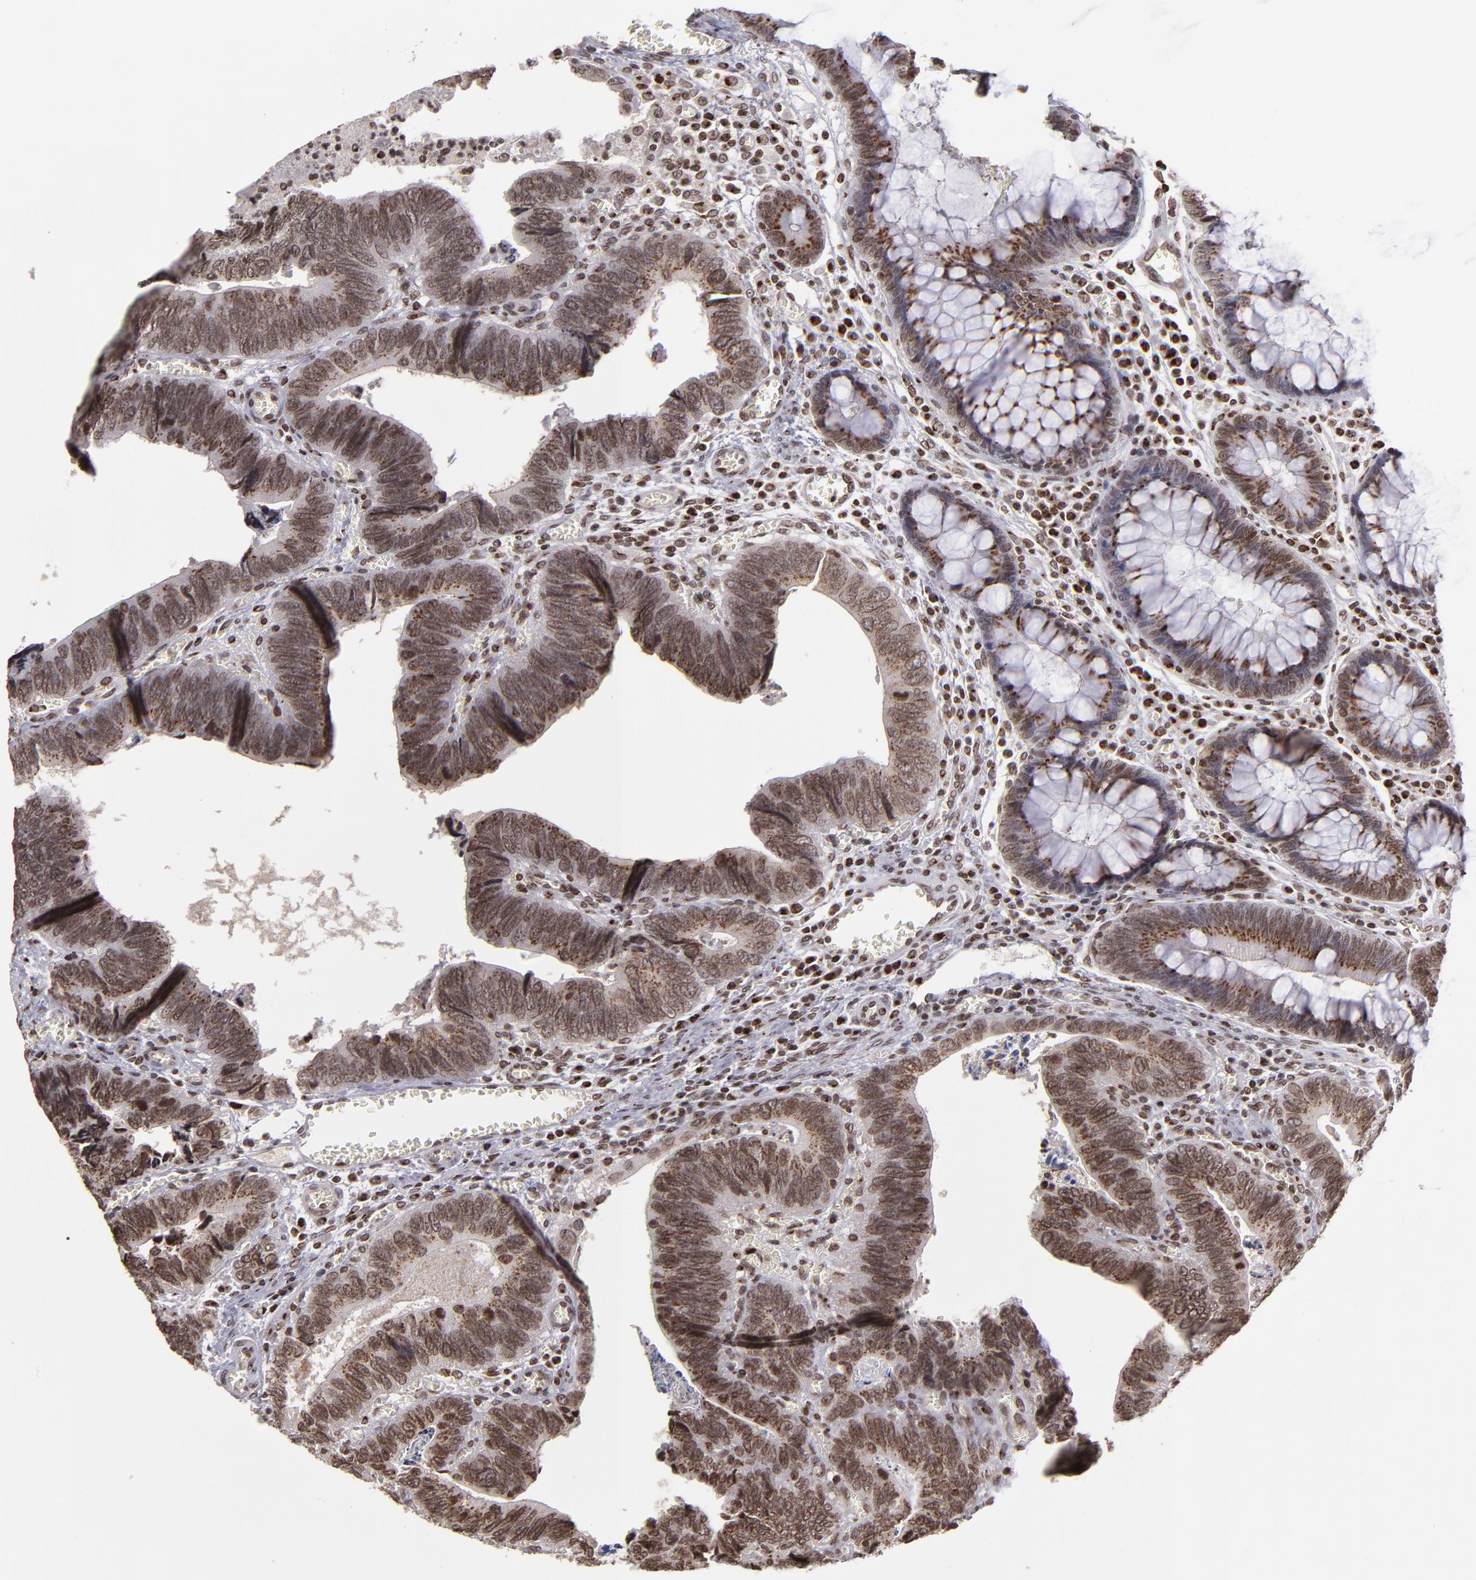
{"staining": {"intensity": "strong", "quantity": ">75%", "location": "cytoplasmic/membranous,nuclear"}, "tissue": "colorectal cancer", "cell_type": "Tumor cells", "image_type": "cancer", "snomed": [{"axis": "morphology", "description": "Adenocarcinoma, NOS"}, {"axis": "topography", "description": "Colon"}], "caption": "Colorectal adenocarcinoma was stained to show a protein in brown. There is high levels of strong cytoplasmic/membranous and nuclear expression in about >75% of tumor cells. The staining is performed using DAB brown chromogen to label protein expression. The nuclei are counter-stained blue using hematoxylin.", "gene": "CSDC2", "patient": {"sex": "male", "age": 72}}